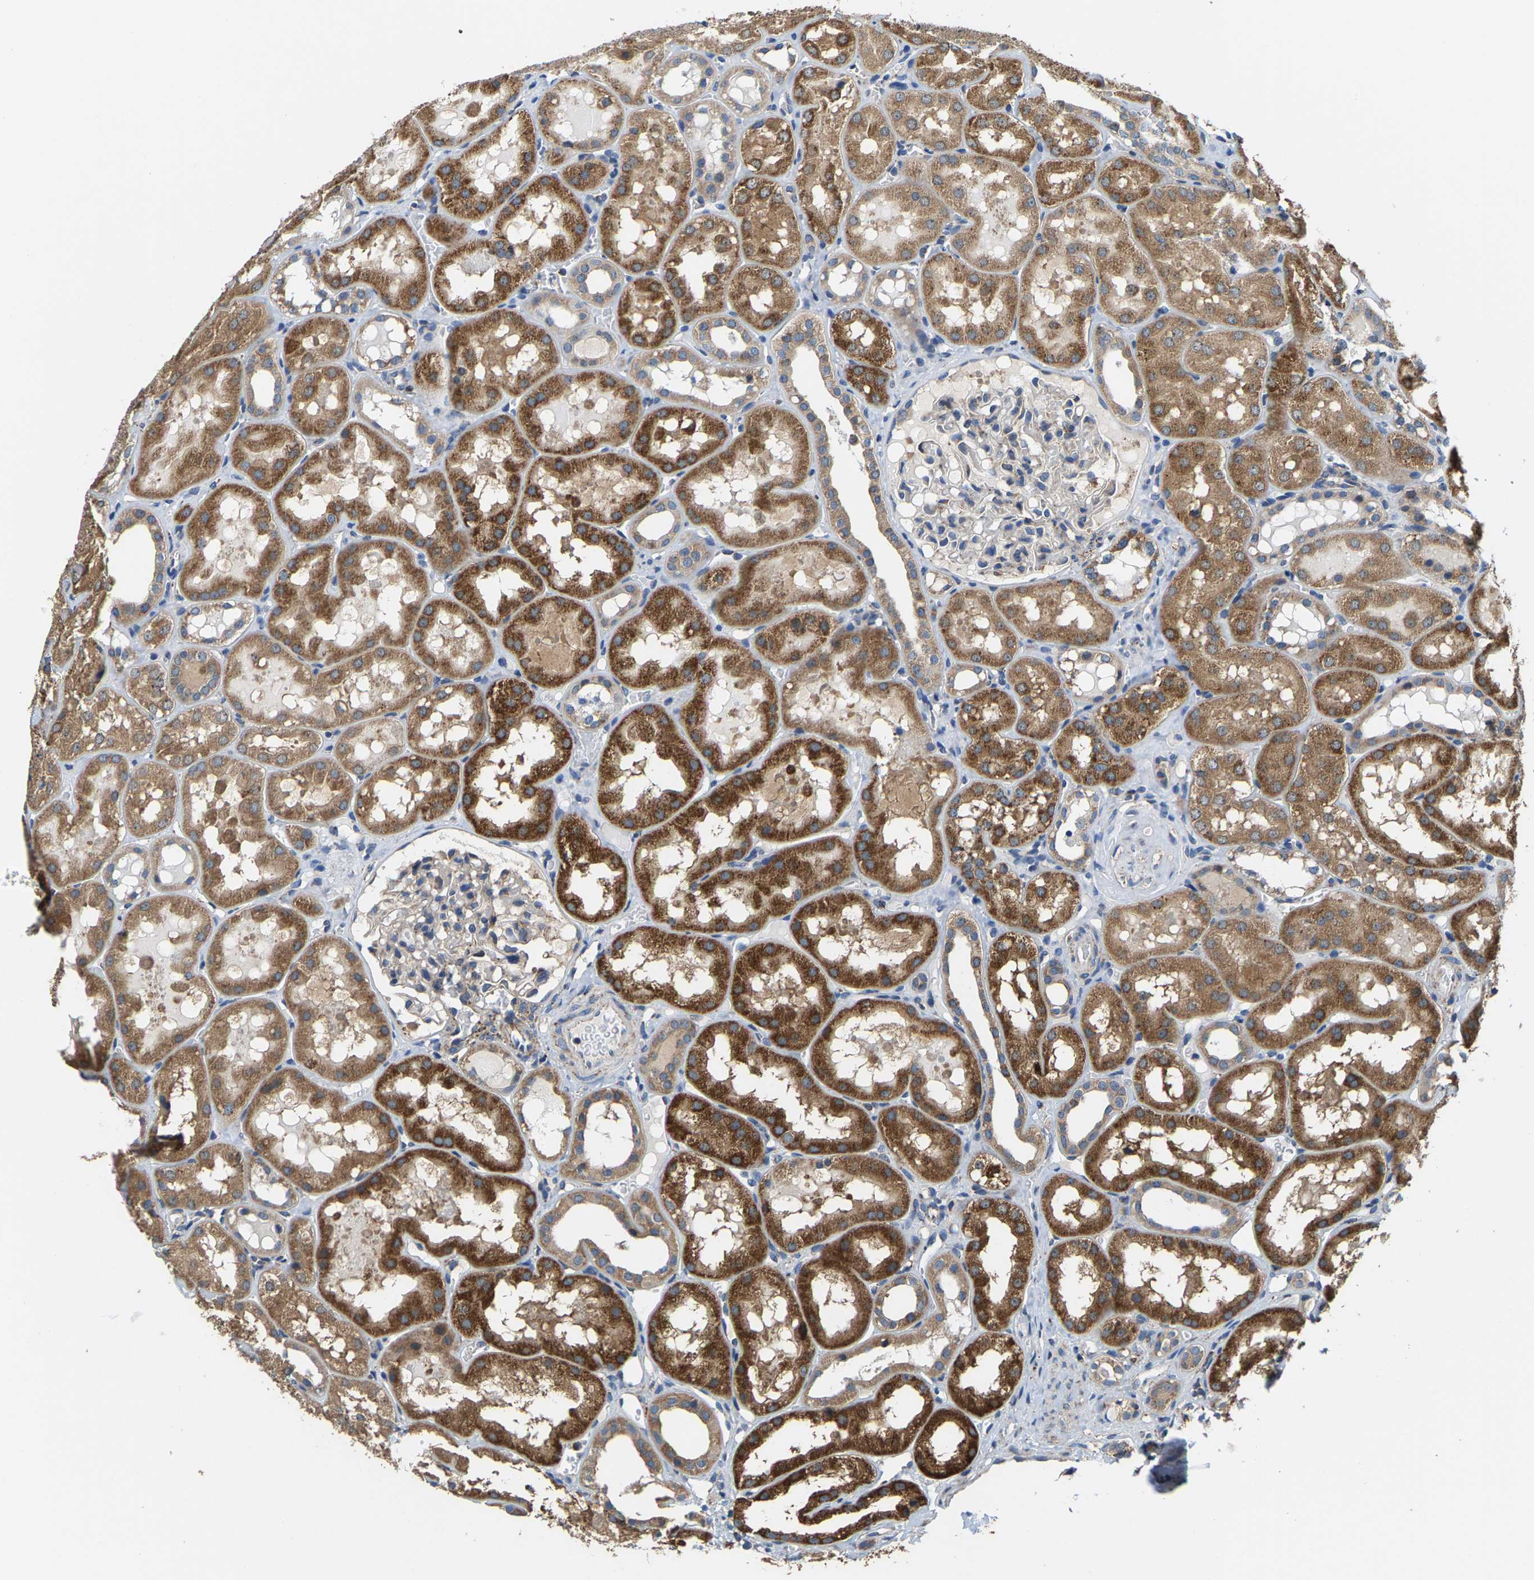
{"staining": {"intensity": "moderate", "quantity": "<25%", "location": "cytoplasmic/membranous"}, "tissue": "kidney", "cell_type": "Cells in glomeruli", "image_type": "normal", "snomed": [{"axis": "morphology", "description": "Normal tissue, NOS"}, {"axis": "topography", "description": "Kidney"}, {"axis": "topography", "description": "Urinary bladder"}], "caption": "A low amount of moderate cytoplasmic/membranous expression is appreciated in approximately <25% of cells in glomeruli in unremarkable kidney. The staining was performed using DAB, with brown indicating positive protein expression. Nuclei are stained blue with hematoxylin.", "gene": "SHMT2", "patient": {"sex": "male", "age": 16}}